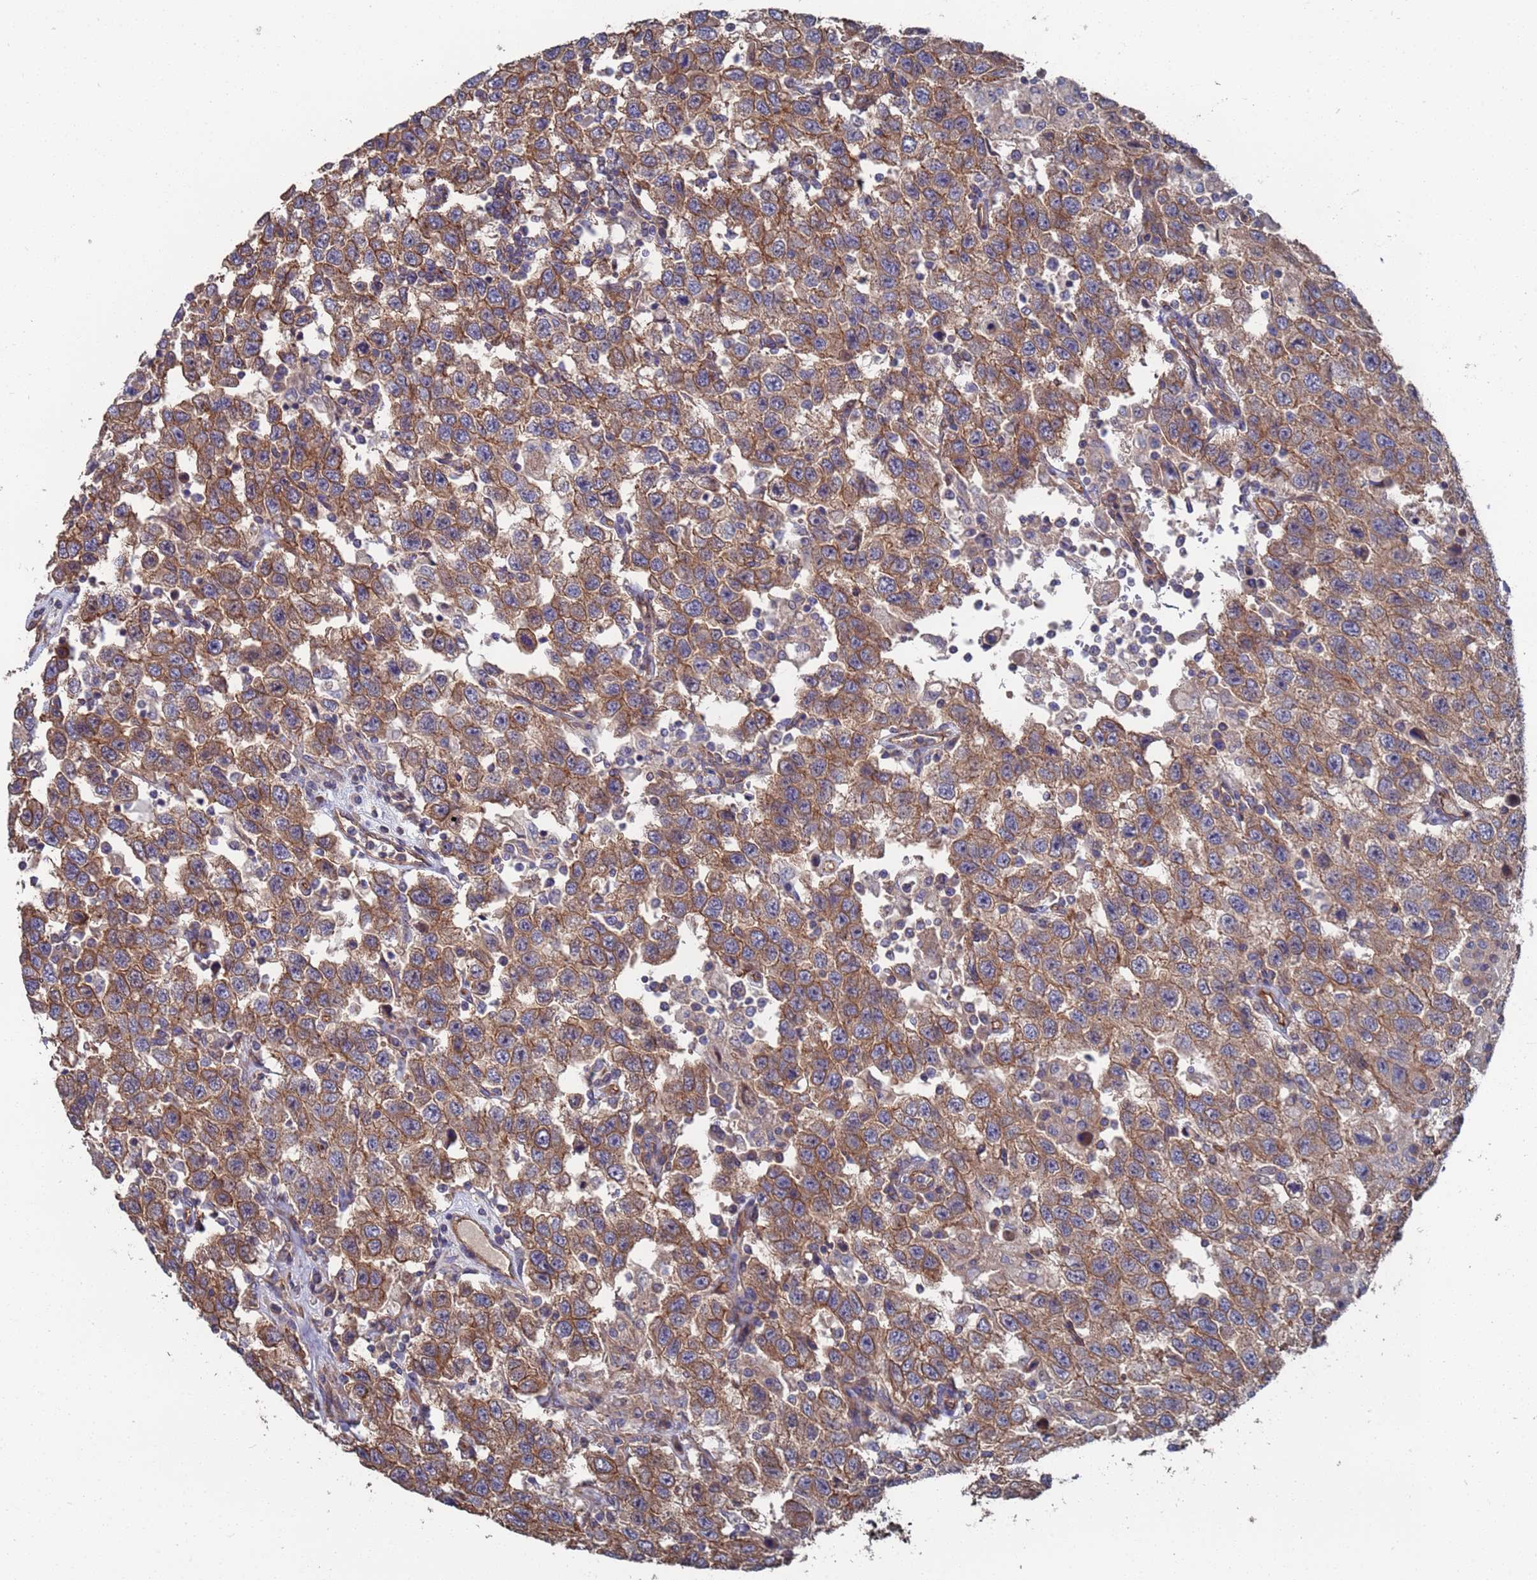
{"staining": {"intensity": "moderate", "quantity": ">75%", "location": "cytoplasmic/membranous"}, "tissue": "testis cancer", "cell_type": "Tumor cells", "image_type": "cancer", "snomed": [{"axis": "morphology", "description": "Seminoma, NOS"}, {"axis": "topography", "description": "Testis"}], "caption": "Tumor cells demonstrate medium levels of moderate cytoplasmic/membranous expression in about >75% of cells in human seminoma (testis). The protein of interest is shown in brown color, while the nuclei are stained blue.", "gene": "NDUFAF6", "patient": {"sex": "male", "age": 41}}